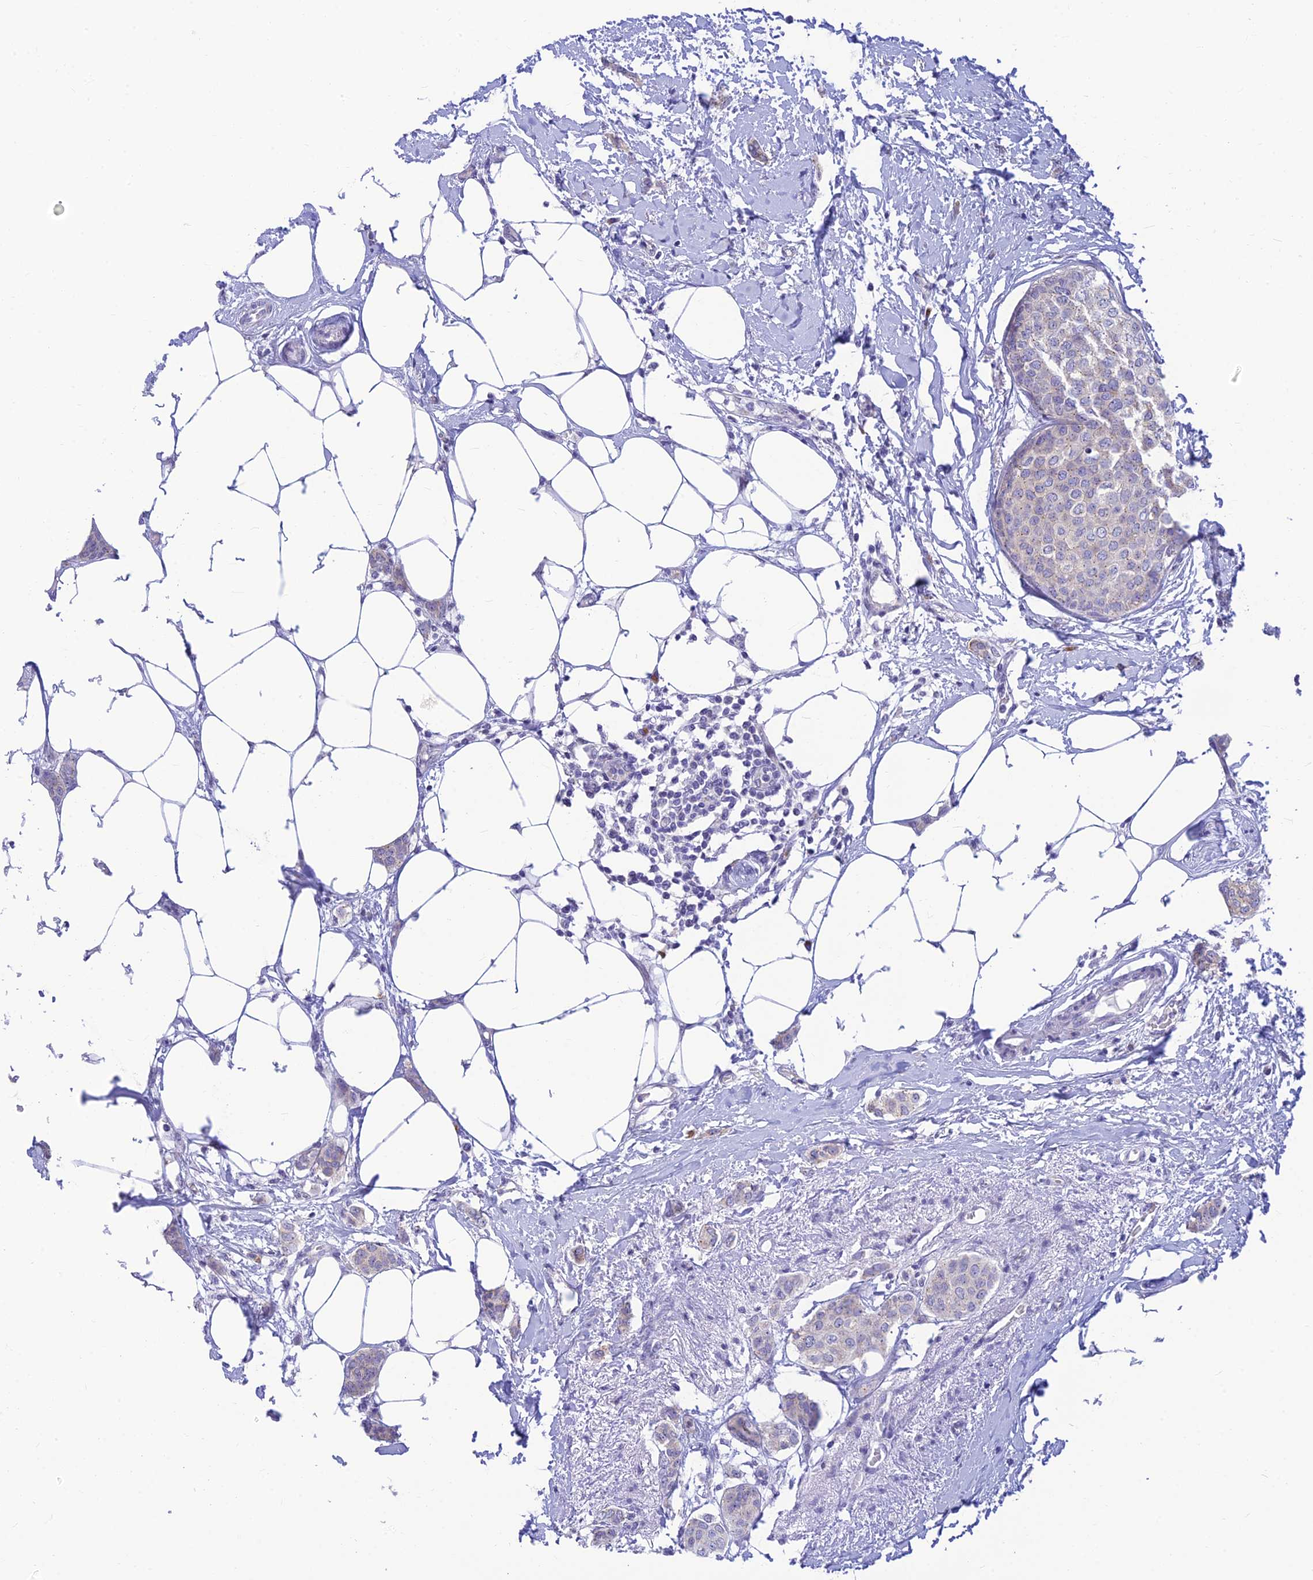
{"staining": {"intensity": "negative", "quantity": "none", "location": "none"}, "tissue": "breast cancer", "cell_type": "Tumor cells", "image_type": "cancer", "snomed": [{"axis": "morphology", "description": "Duct carcinoma"}, {"axis": "topography", "description": "Breast"}], "caption": "This is an IHC photomicrograph of breast intraductal carcinoma. There is no staining in tumor cells.", "gene": "INKA1", "patient": {"sex": "female", "age": 72}}